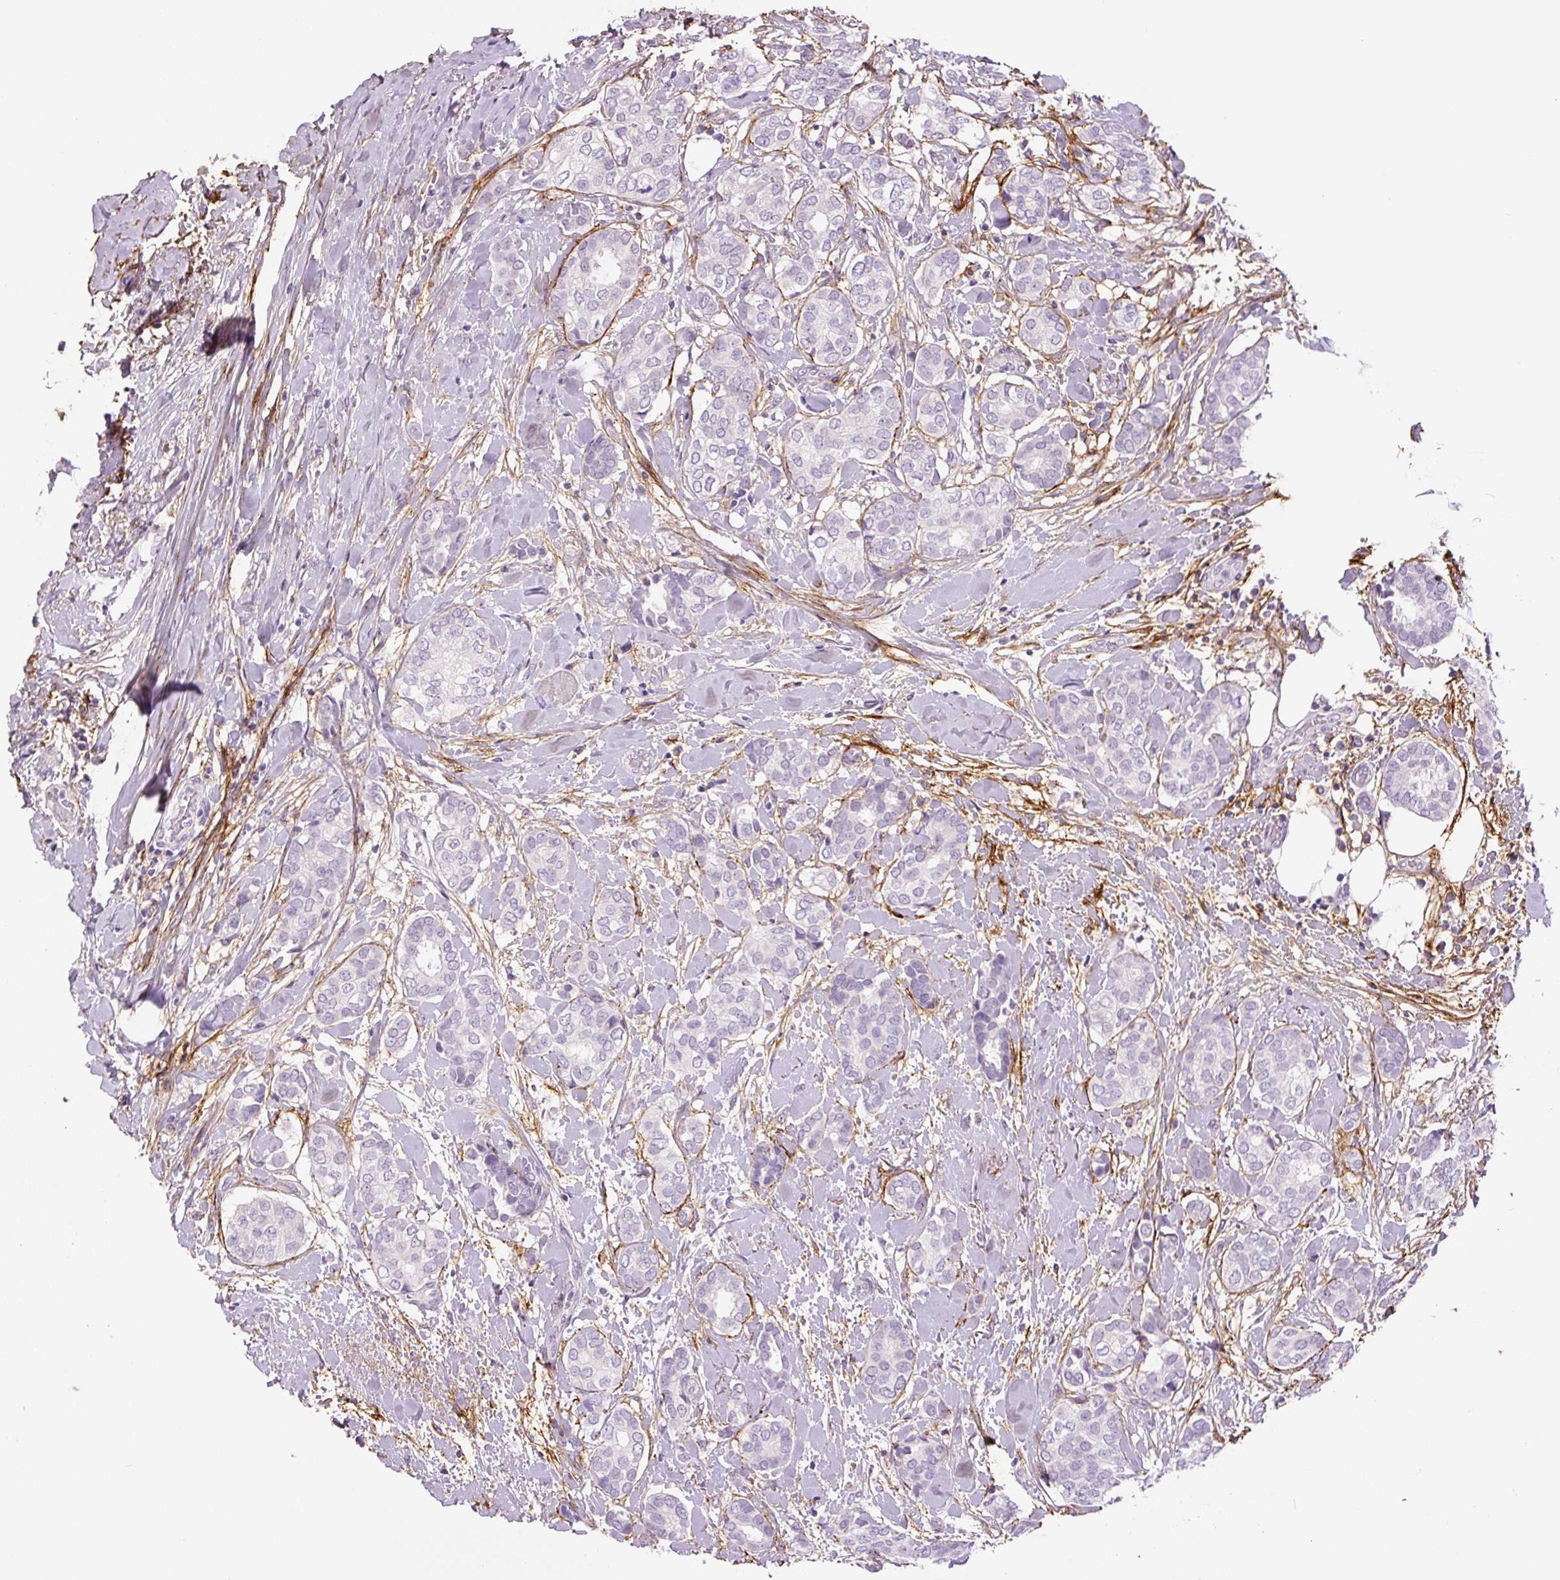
{"staining": {"intensity": "negative", "quantity": "none", "location": "none"}, "tissue": "breast cancer", "cell_type": "Tumor cells", "image_type": "cancer", "snomed": [{"axis": "morphology", "description": "Duct carcinoma"}, {"axis": "topography", "description": "Breast"}], "caption": "Histopathology image shows no protein staining in tumor cells of breast invasive ductal carcinoma tissue.", "gene": "FBN1", "patient": {"sex": "female", "age": 73}}